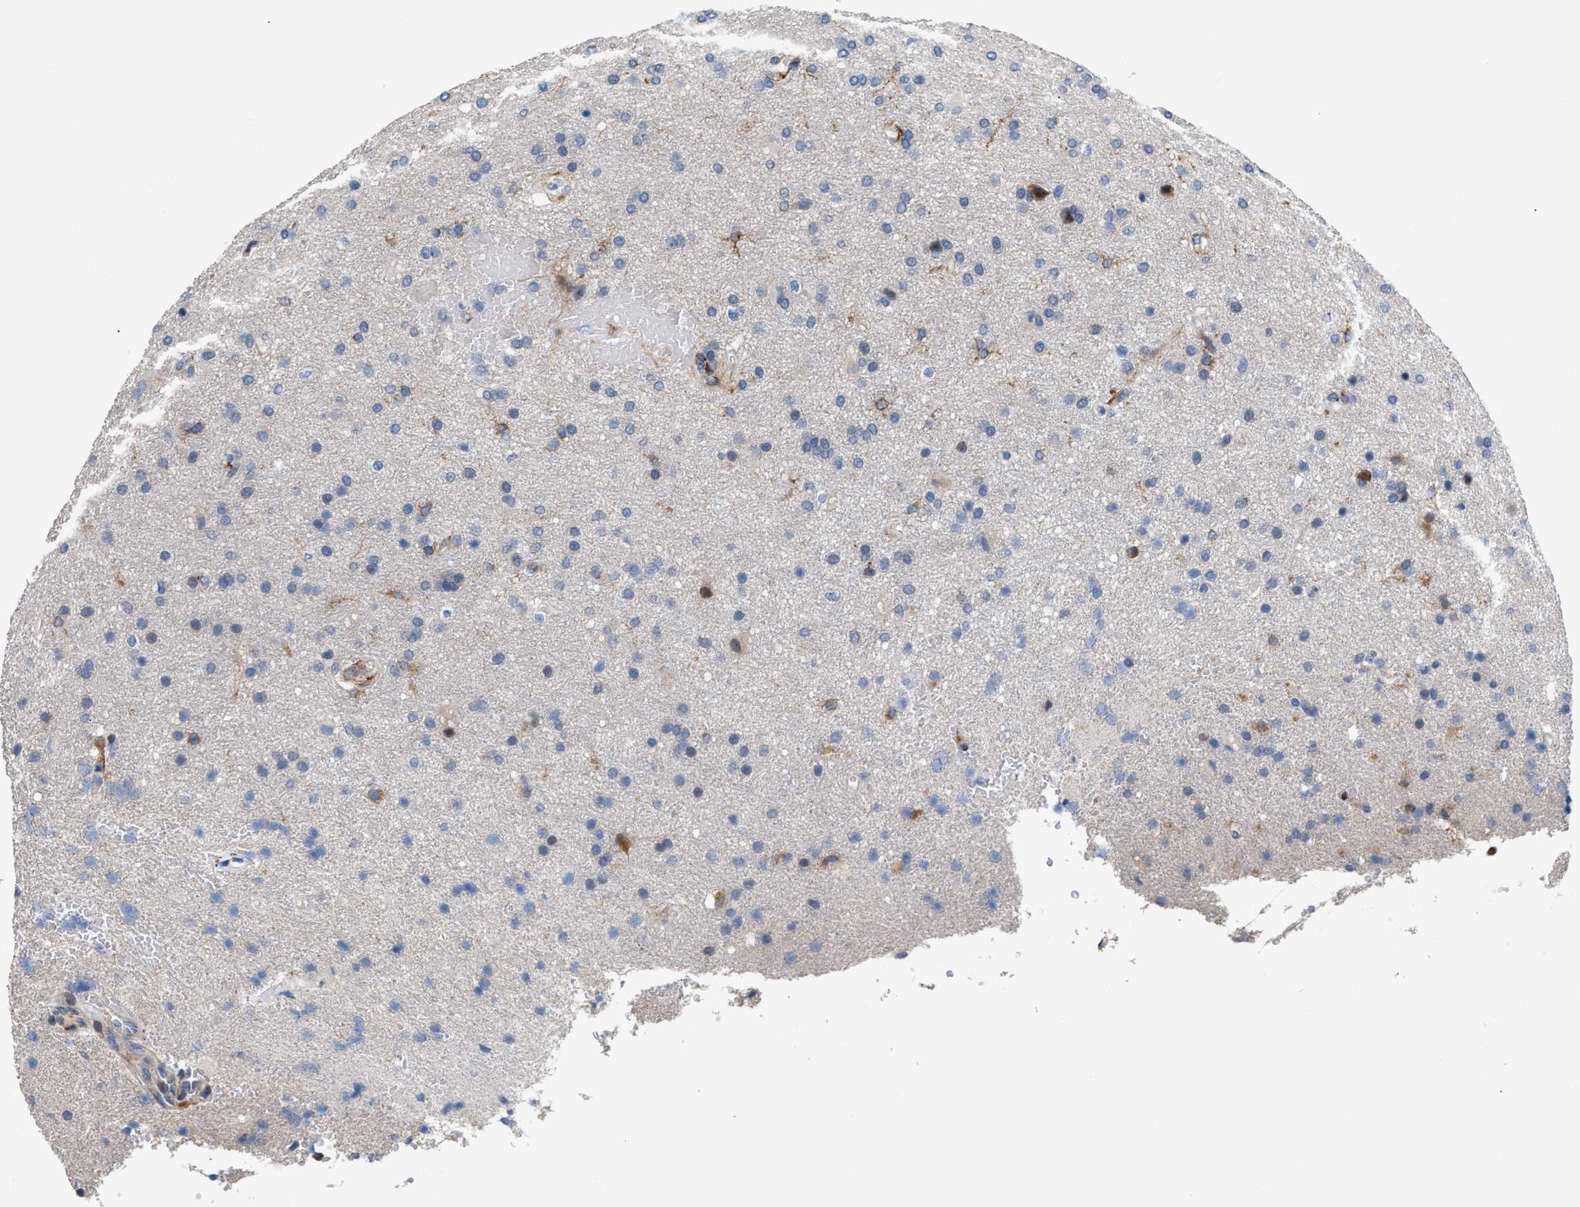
{"staining": {"intensity": "weak", "quantity": "<25%", "location": "cytoplasmic/membranous"}, "tissue": "glioma", "cell_type": "Tumor cells", "image_type": "cancer", "snomed": [{"axis": "morphology", "description": "Glioma, malignant, High grade"}, {"axis": "topography", "description": "Brain"}], "caption": "Tumor cells show no significant protein staining in glioma. (Stains: DAB (3,3'-diaminobenzidine) immunohistochemistry with hematoxylin counter stain, Microscopy: brightfield microscopy at high magnification).", "gene": "ATP9A", "patient": {"sex": "male", "age": 72}}